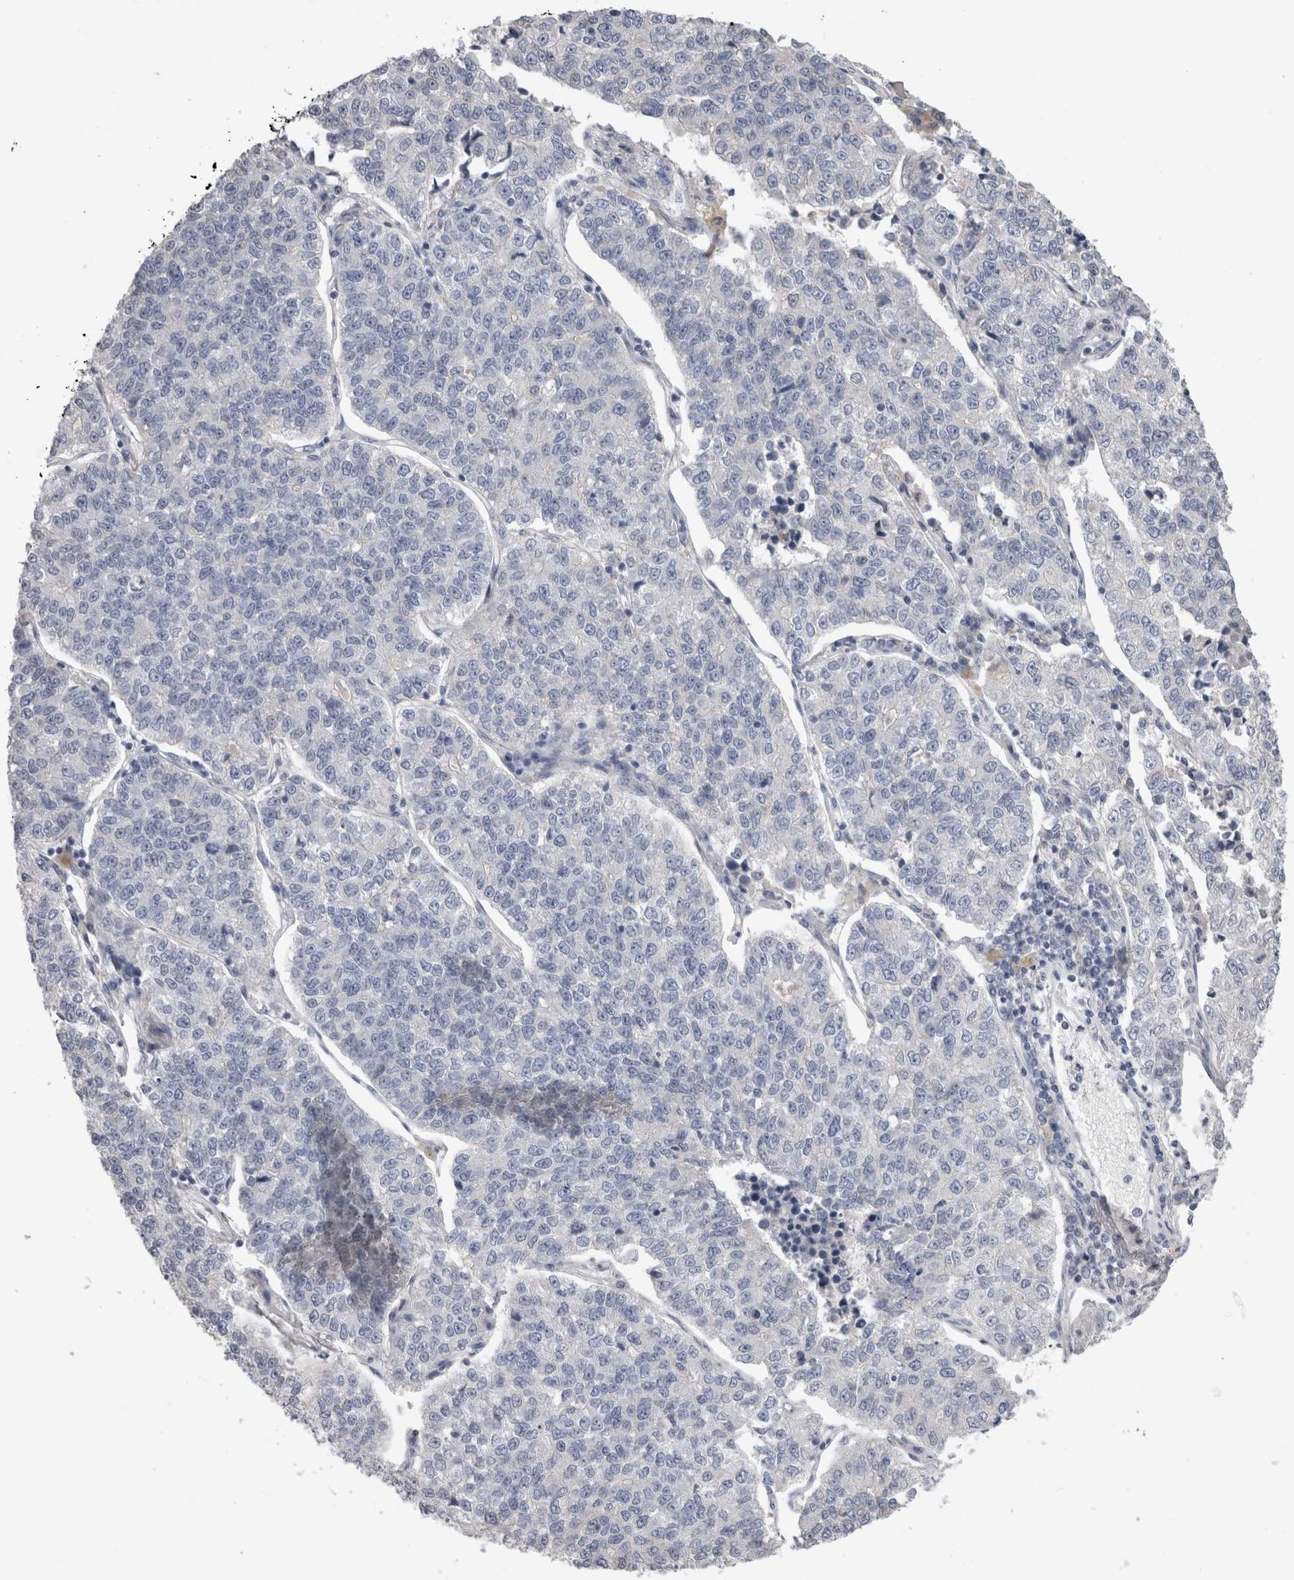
{"staining": {"intensity": "negative", "quantity": "none", "location": "none"}, "tissue": "lung cancer", "cell_type": "Tumor cells", "image_type": "cancer", "snomed": [{"axis": "morphology", "description": "Adenocarcinoma, NOS"}, {"axis": "topography", "description": "Lung"}], "caption": "Adenocarcinoma (lung) stained for a protein using immunohistochemistry reveals no positivity tumor cells.", "gene": "ADAM2", "patient": {"sex": "male", "age": 49}}